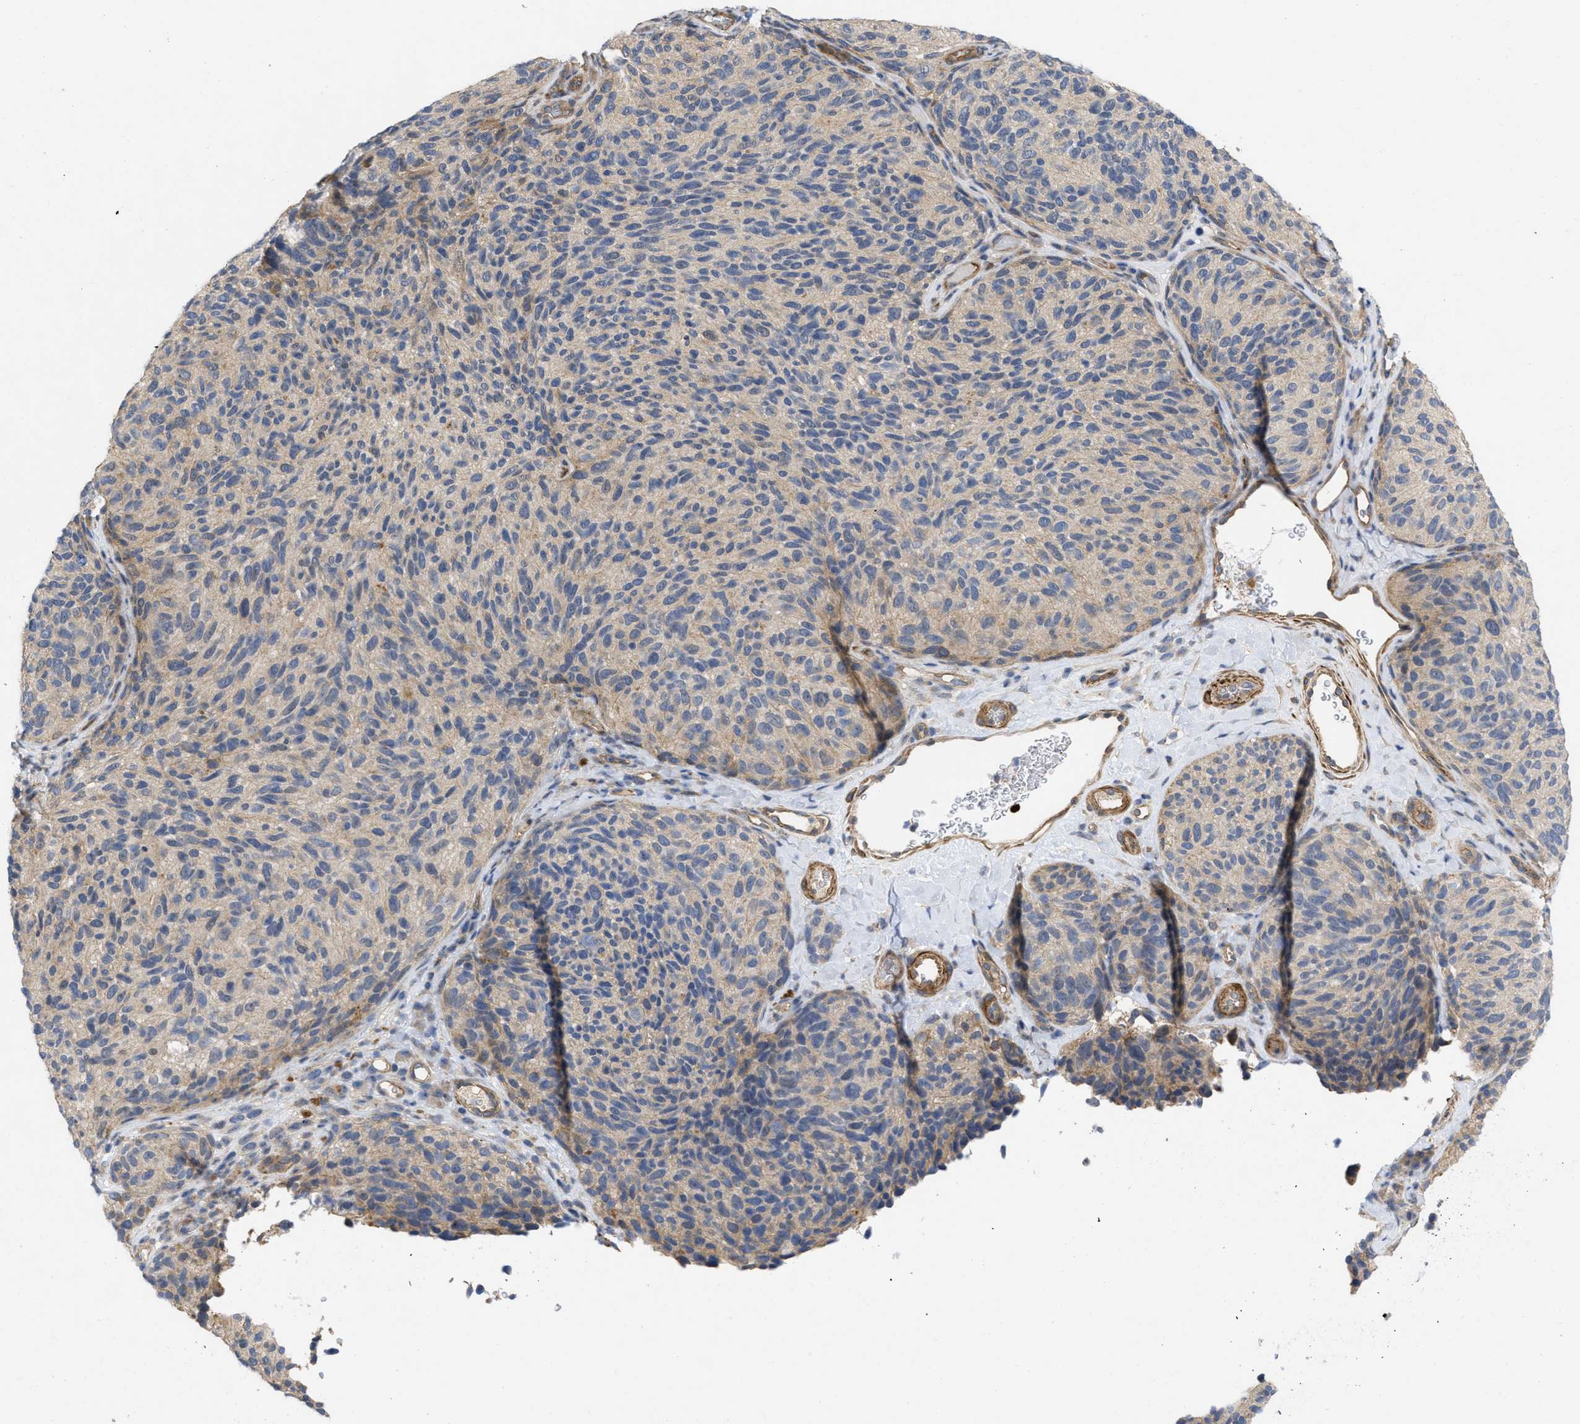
{"staining": {"intensity": "weak", "quantity": "<25%", "location": "cytoplasmic/membranous"}, "tissue": "melanoma", "cell_type": "Tumor cells", "image_type": "cancer", "snomed": [{"axis": "morphology", "description": "Malignant melanoma, NOS"}, {"axis": "topography", "description": "Skin"}], "caption": "Protein analysis of malignant melanoma shows no significant positivity in tumor cells.", "gene": "ARHGEF26", "patient": {"sex": "female", "age": 73}}